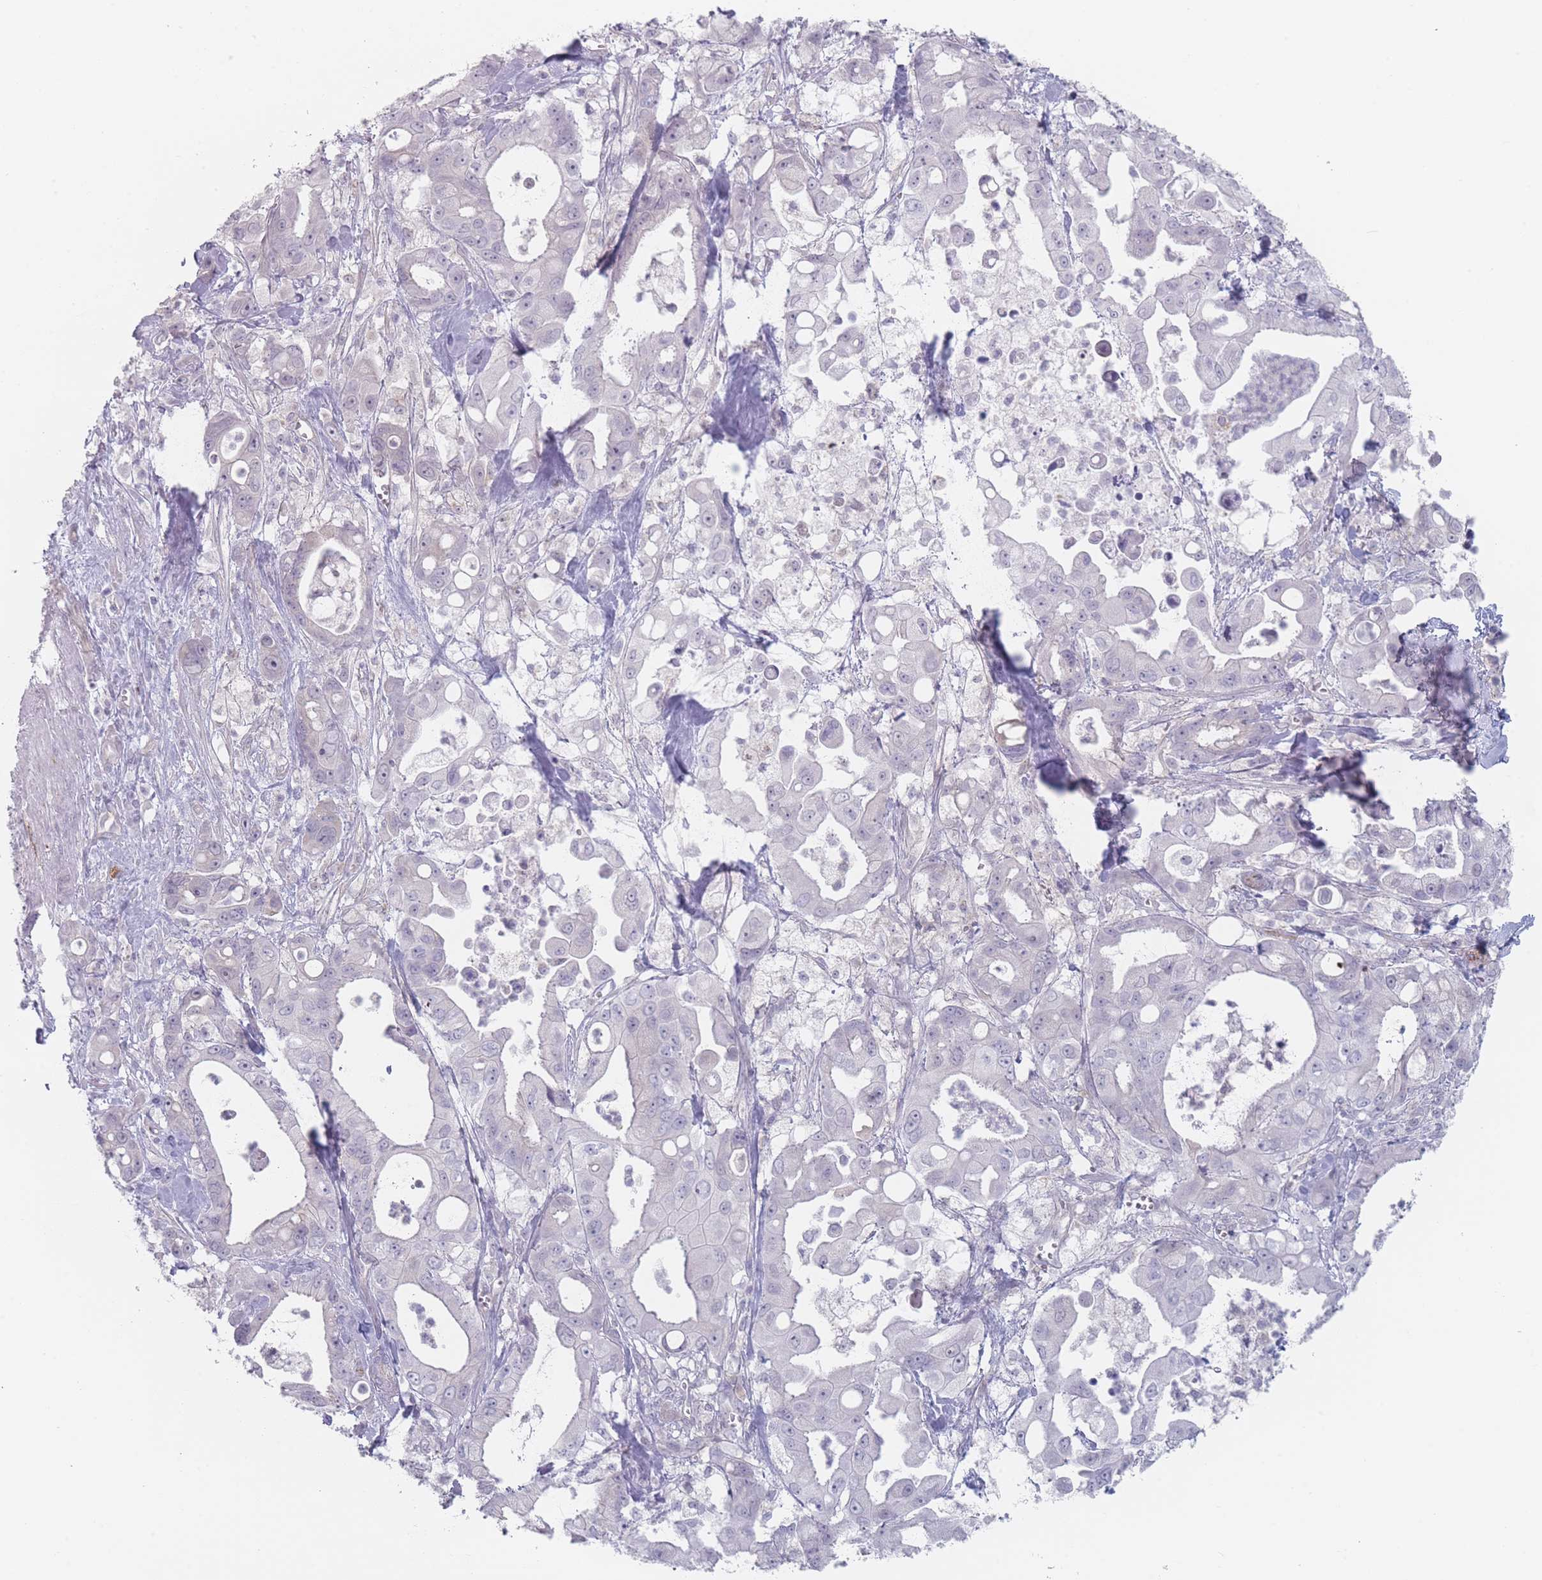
{"staining": {"intensity": "negative", "quantity": "none", "location": "none"}, "tissue": "pancreatic cancer", "cell_type": "Tumor cells", "image_type": "cancer", "snomed": [{"axis": "morphology", "description": "Adenocarcinoma, NOS"}, {"axis": "topography", "description": "Pancreas"}], "caption": "This image is of pancreatic cancer stained with immunohistochemistry (IHC) to label a protein in brown with the nuclei are counter-stained blue. There is no positivity in tumor cells.", "gene": "RNF4", "patient": {"sex": "male", "age": 68}}